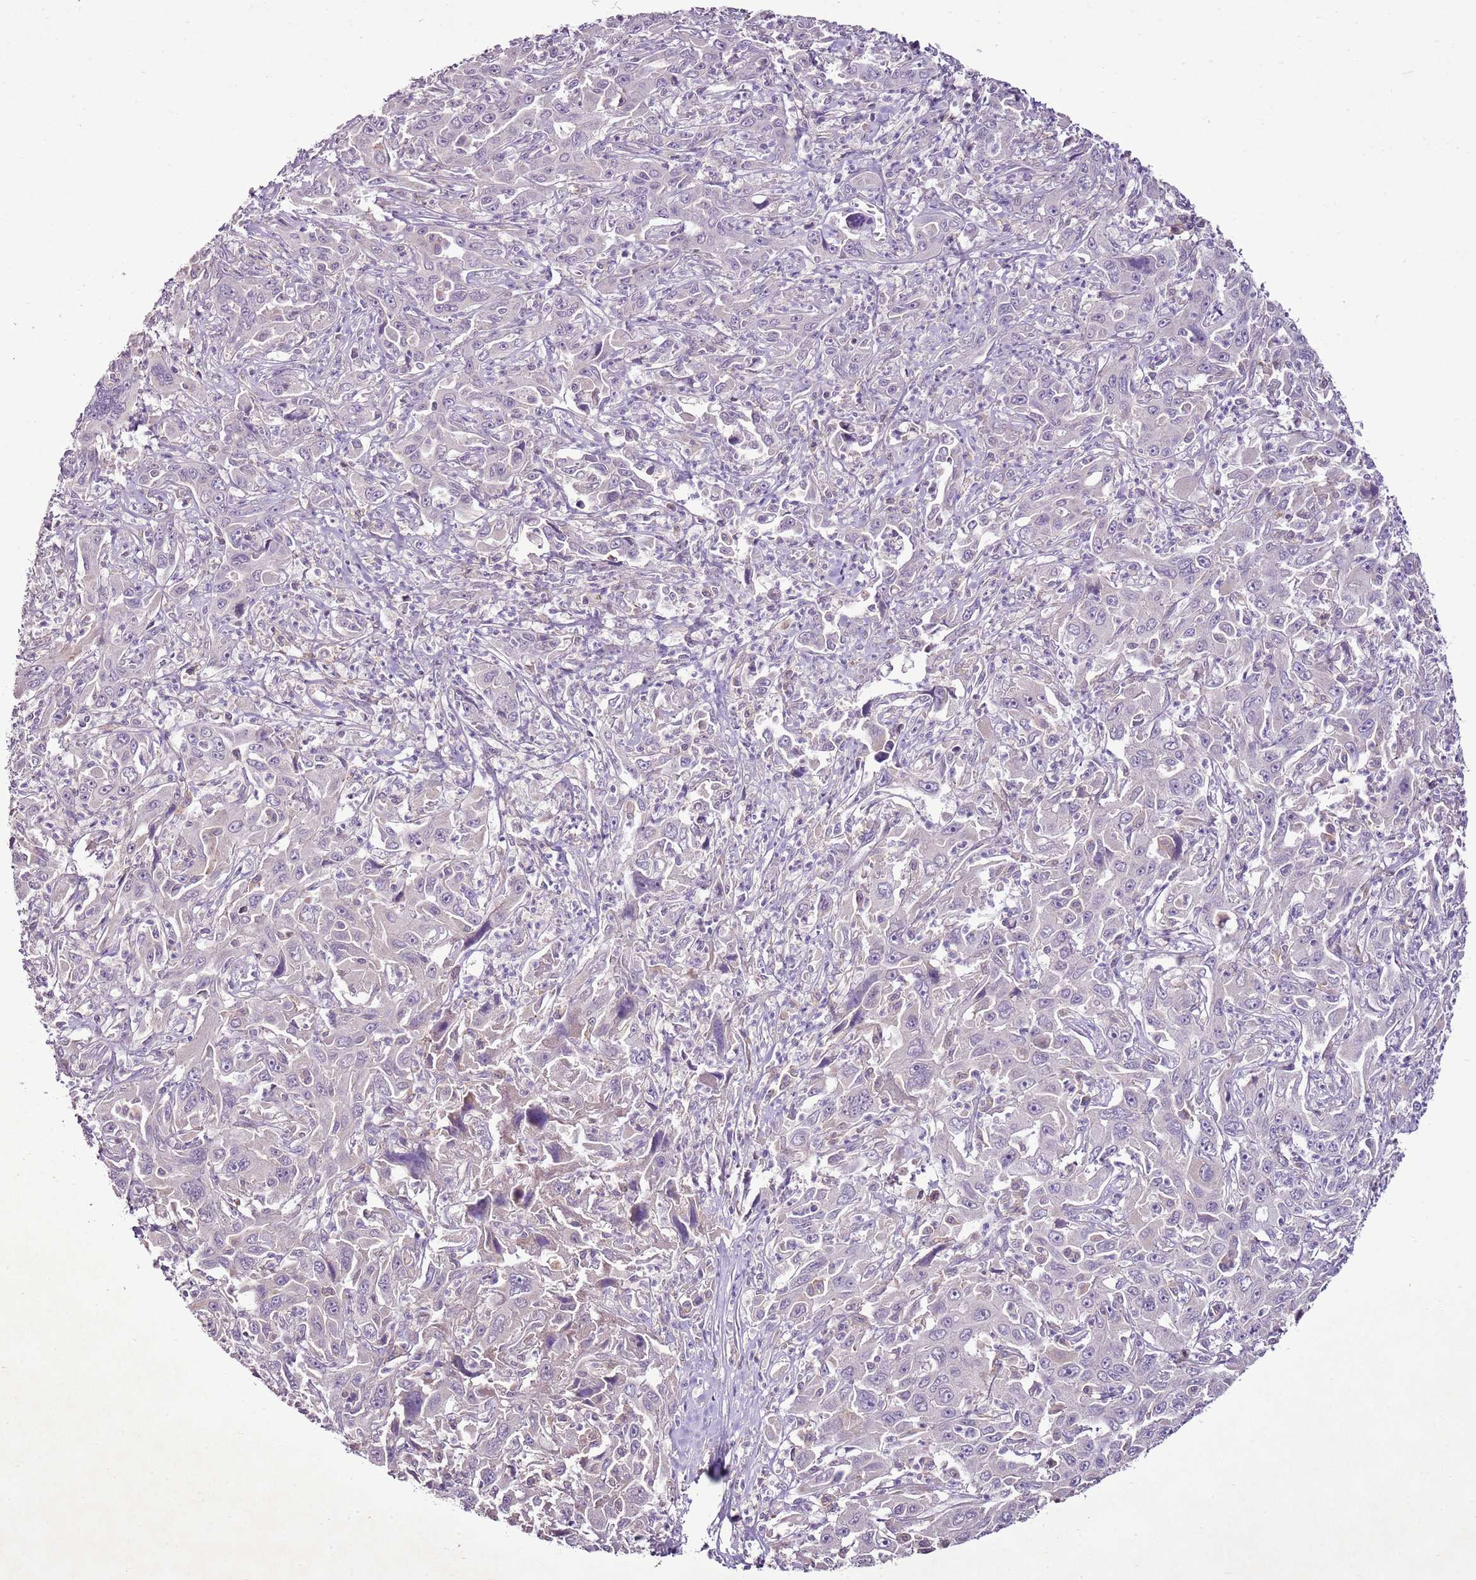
{"staining": {"intensity": "negative", "quantity": "none", "location": "none"}, "tissue": "liver cancer", "cell_type": "Tumor cells", "image_type": "cancer", "snomed": [{"axis": "morphology", "description": "Carcinoma, Hepatocellular, NOS"}, {"axis": "topography", "description": "Liver"}], "caption": "Liver cancer (hepatocellular carcinoma) was stained to show a protein in brown. There is no significant positivity in tumor cells.", "gene": "CMKLR1", "patient": {"sex": "male", "age": 63}}